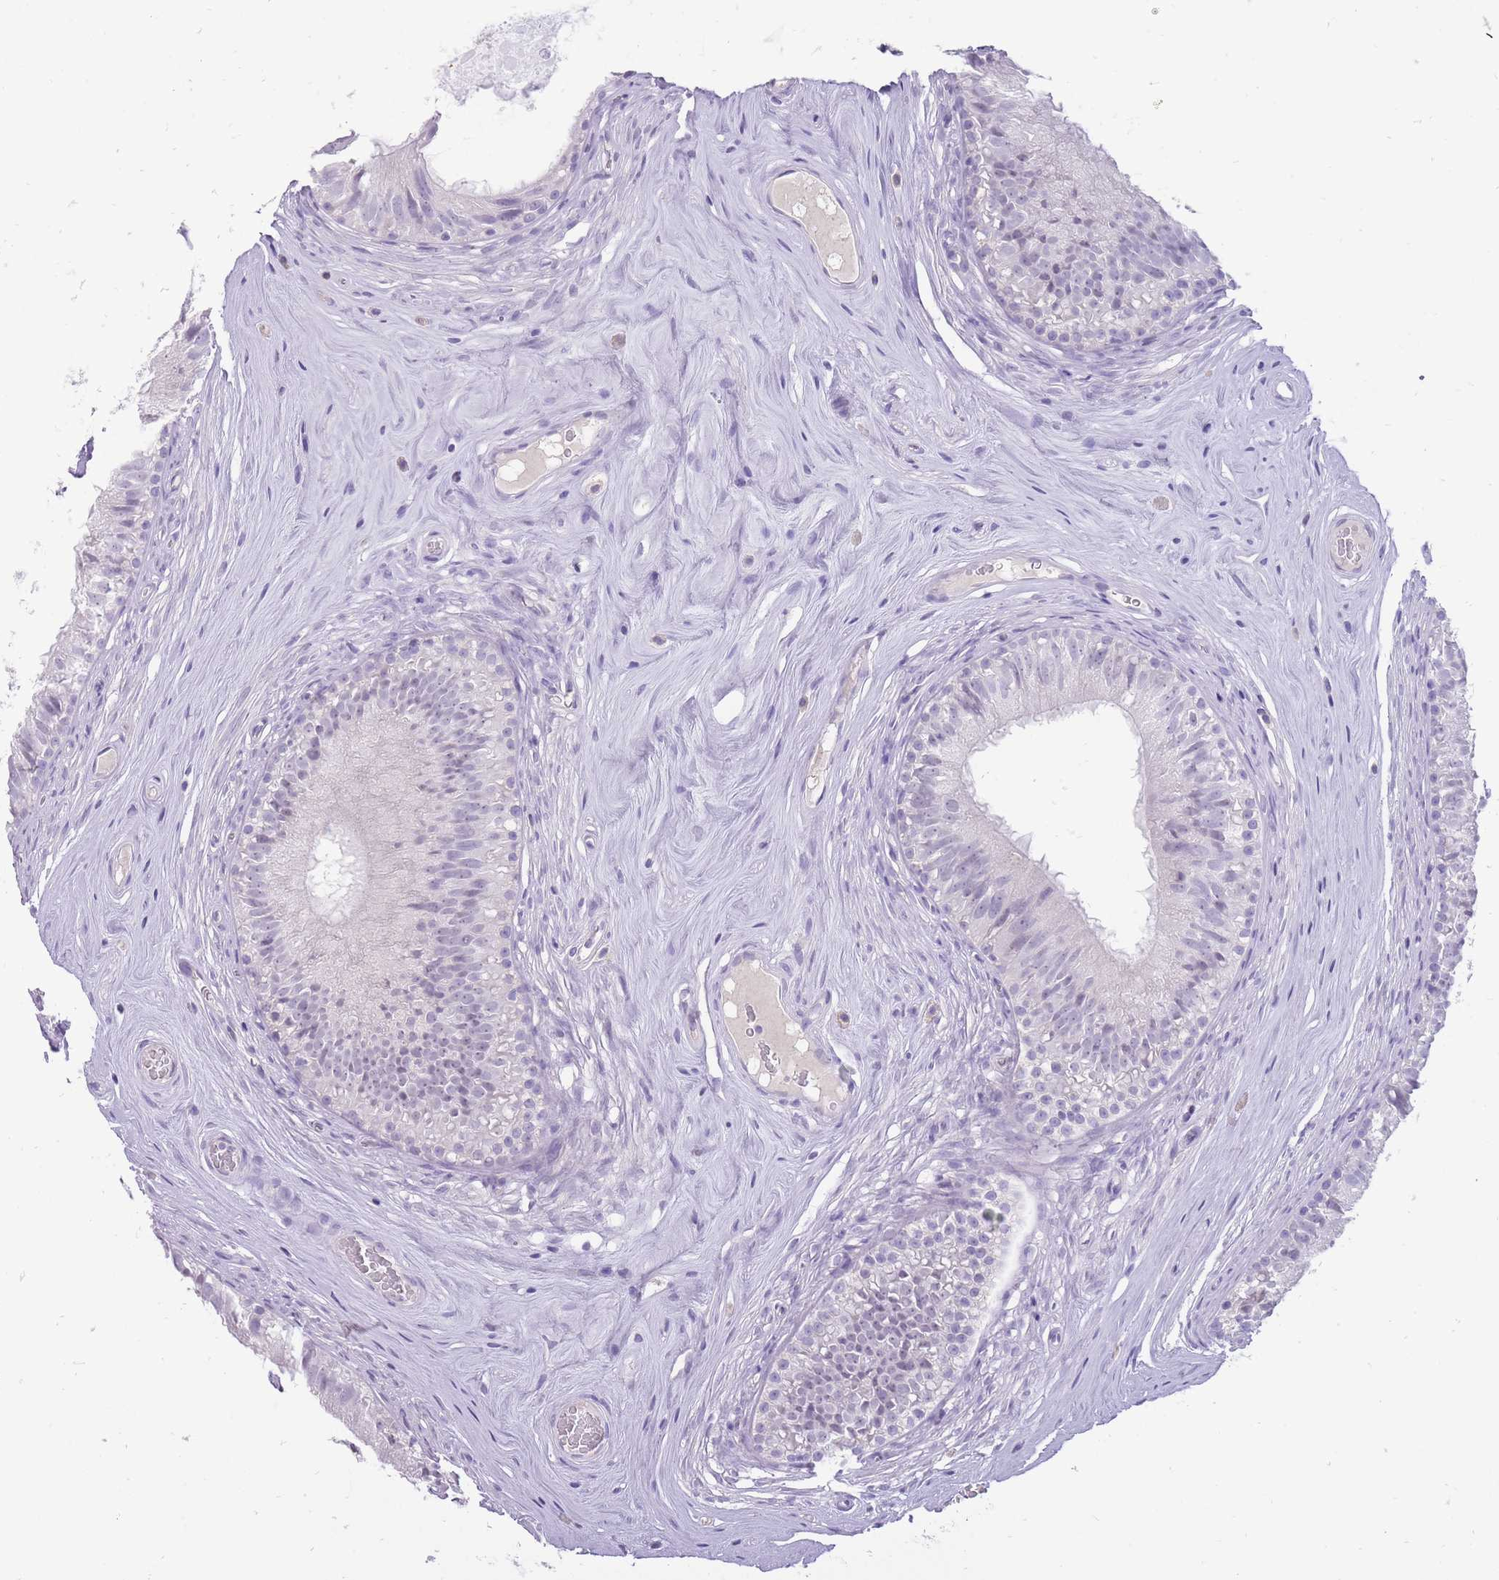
{"staining": {"intensity": "negative", "quantity": "none", "location": "none"}, "tissue": "epididymis", "cell_type": "Glandular cells", "image_type": "normal", "snomed": [{"axis": "morphology", "description": "Normal tissue, NOS"}, {"axis": "topography", "description": "Epididymis"}], "caption": "Immunohistochemistry (IHC) photomicrograph of unremarkable epididymis: human epididymis stained with DAB displays no significant protein positivity in glandular cells. (Immunohistochemistry, brightfield microscopy, high magnification).", "gene": "ERICH4", "patient": {"sex": "male", "age": 45}}